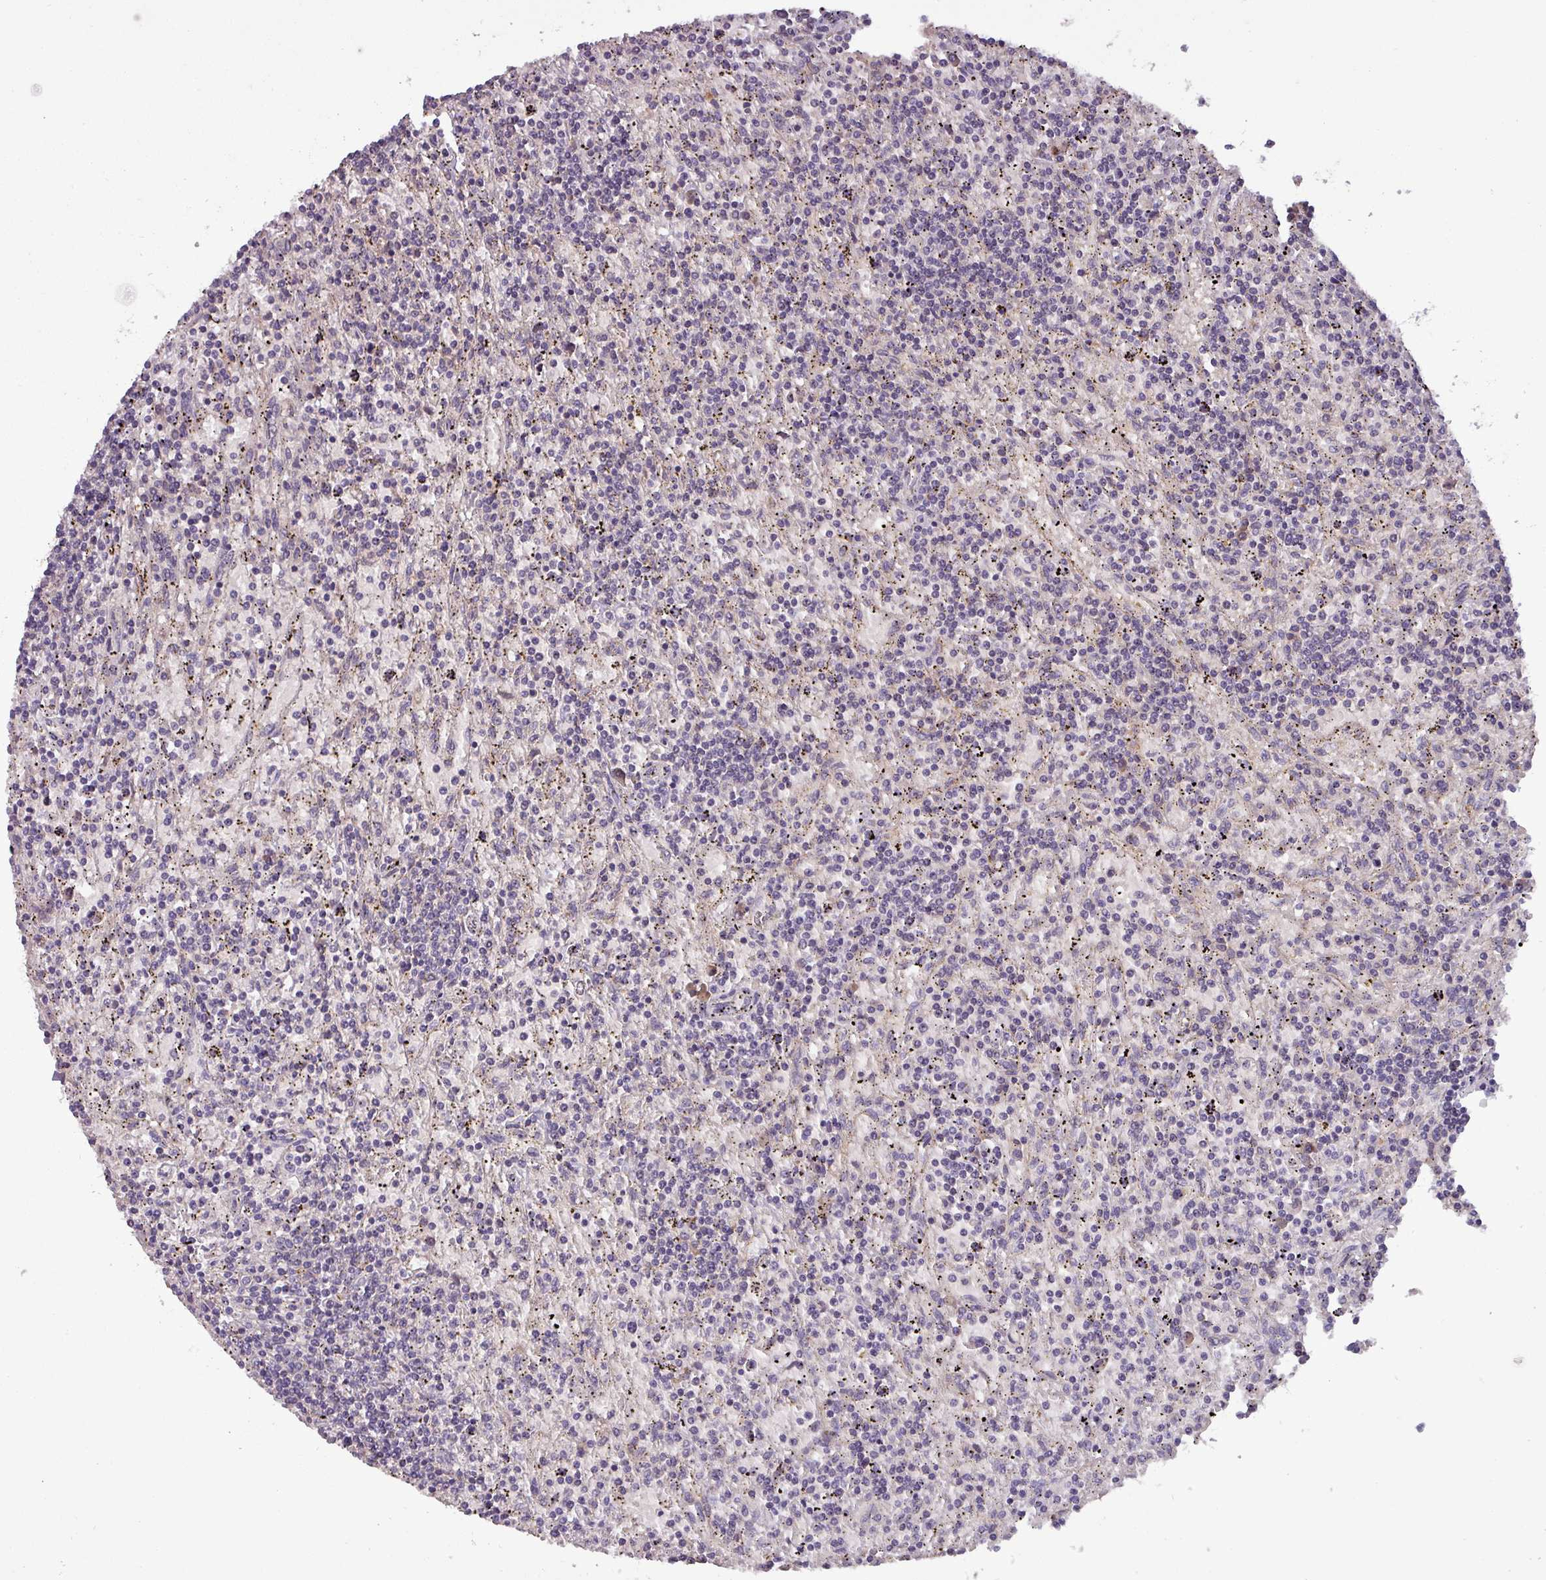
{"staining": {"intensity": "negative", "quantity": "none", "location": "none"}, "tissue": "lymphoma", "cell_type": "Tumor cells", "image_type": "cancer", "snomed": [{"axis": "morphology", "description": "Malignant lymphoma, non-Hodgkin's type, Low grade"}, {"axis": "topography", "description": "Spleen"}], "caption": "This image is of lymphoma stained with IHC to label a protein in brown with the nuclei are counter-stained blue. There is no staining in tumor cells.", "gene": "NOB1", "patient": {"sex": "male", "age": 76}}